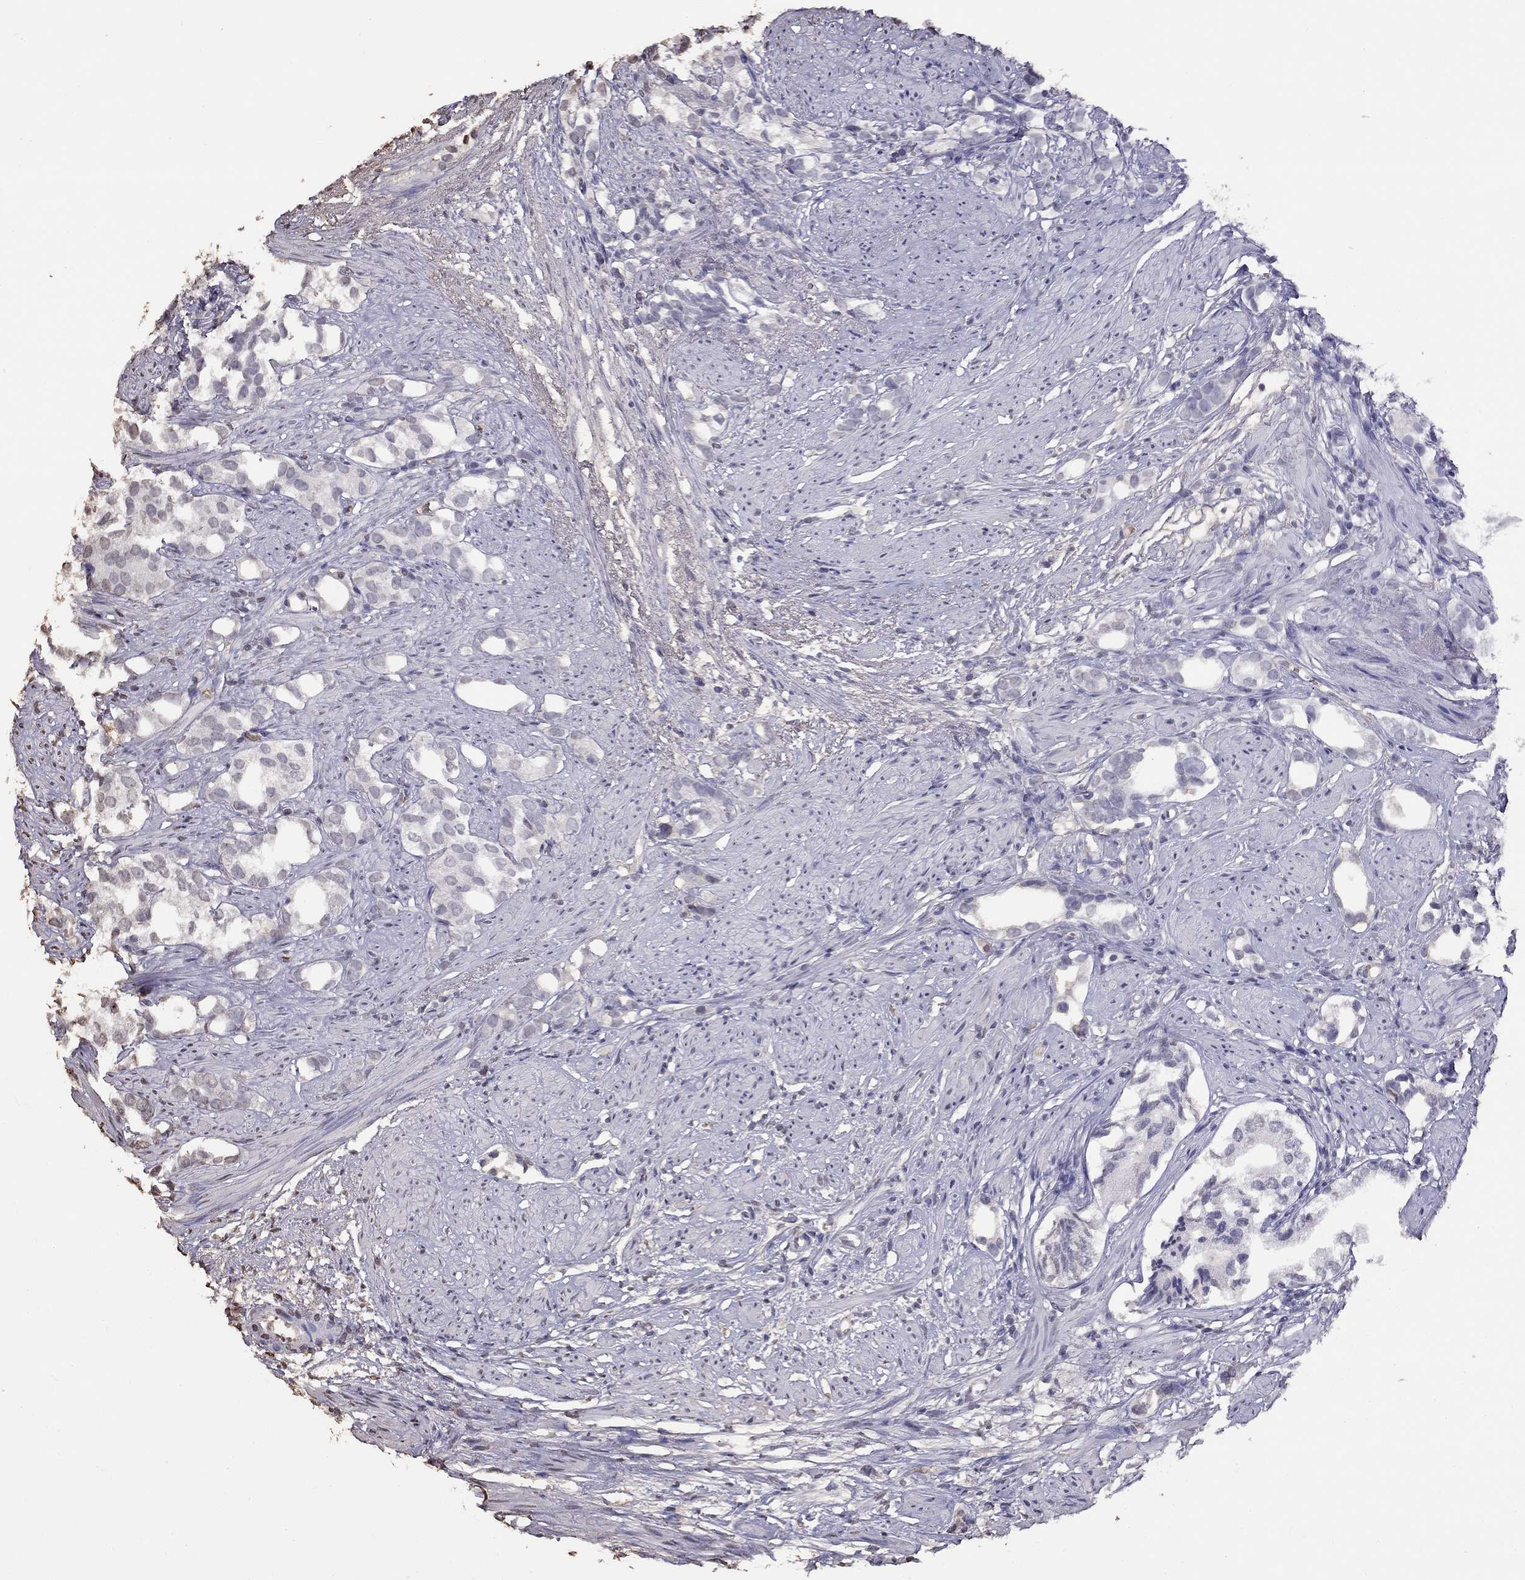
{"staining": {"intensity": "negative", "quantity": "none", "location": "none"}, "tissue": "prostate cancer", "cell_type": "Tumor cells", "image_type": "cancer", "snomed": [{"axis": "morphology", "description": "Adenocarcinoma, High grade"}, {"axis": "topography", "description": "Prostate"}], "caption": "An immunohistochemistry photomicrograph of prostate cancer (adenocarcinoma (high-grade)) is shown. There is no staining in tumor cells of prostate cancer (adenocarcinoma (high-grade)).", "gene": "SUN3", "patient": {"sex": "male", "age": 82}}